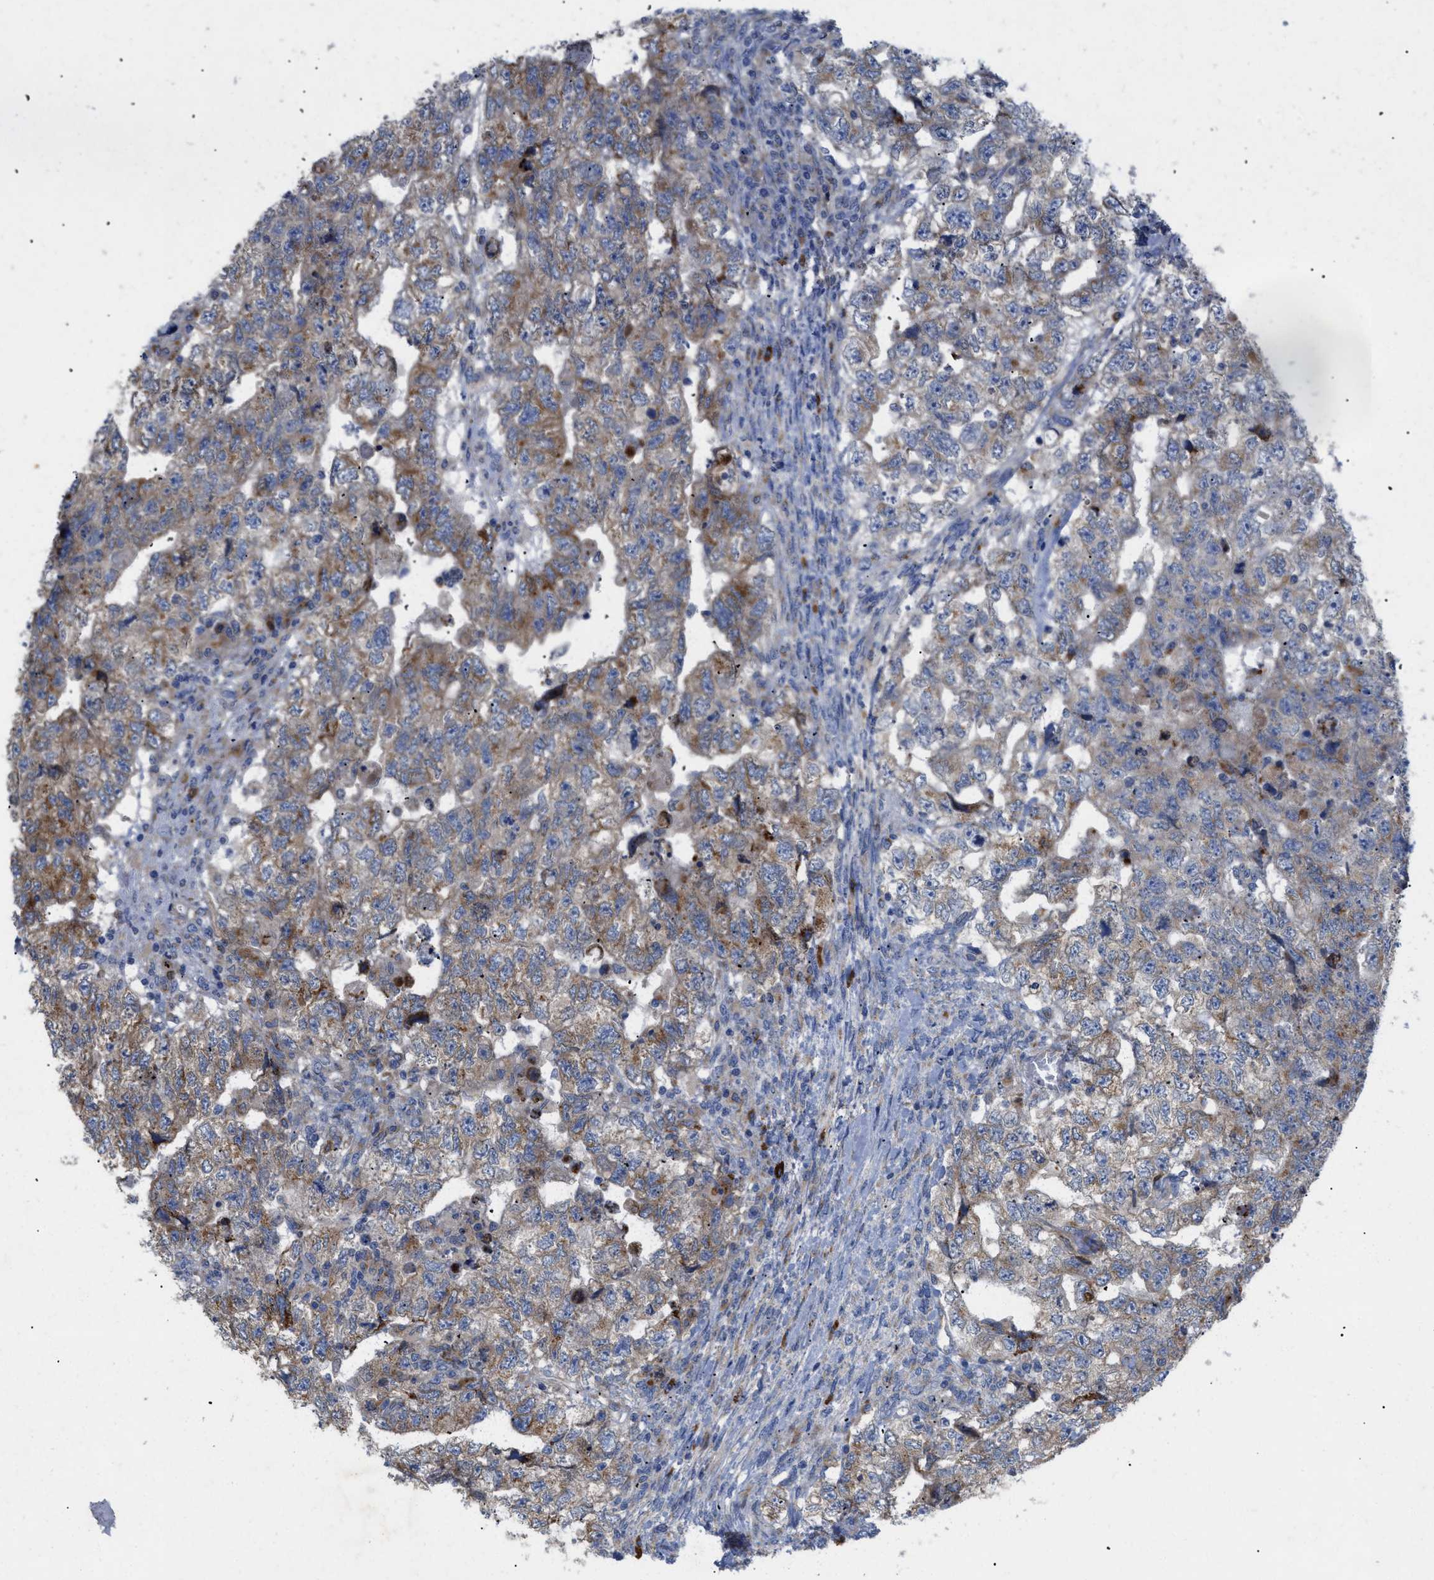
{"staining": {"intensity": "moderate", "quantity": "25%-75%", "location": "cytoplasmic/membranous"}, "tissue": "testis cancer", "cell_type": "Tumor cells", "image_type": "cancer", "snomed": [{"axis": "morphology", "description": "Carcinoma, Embryonal, NOS"}, {"axis": "topography", "description": "Testis"}], "caption": "IHC staining of testis embryonal carcinoma, which exhibits medium levels of moderate cytoplasmic/membranous positivity in about 25%-75% of tumor cells indicating moderate cytoplasmic/membranous protein expression. The staining was performed using DAB (brown) for protein detection and nuclei were counterstained in hematoxylin (blue).", "gene": "SLC50A1", "patient": {"sex": "male", "age": 36}}